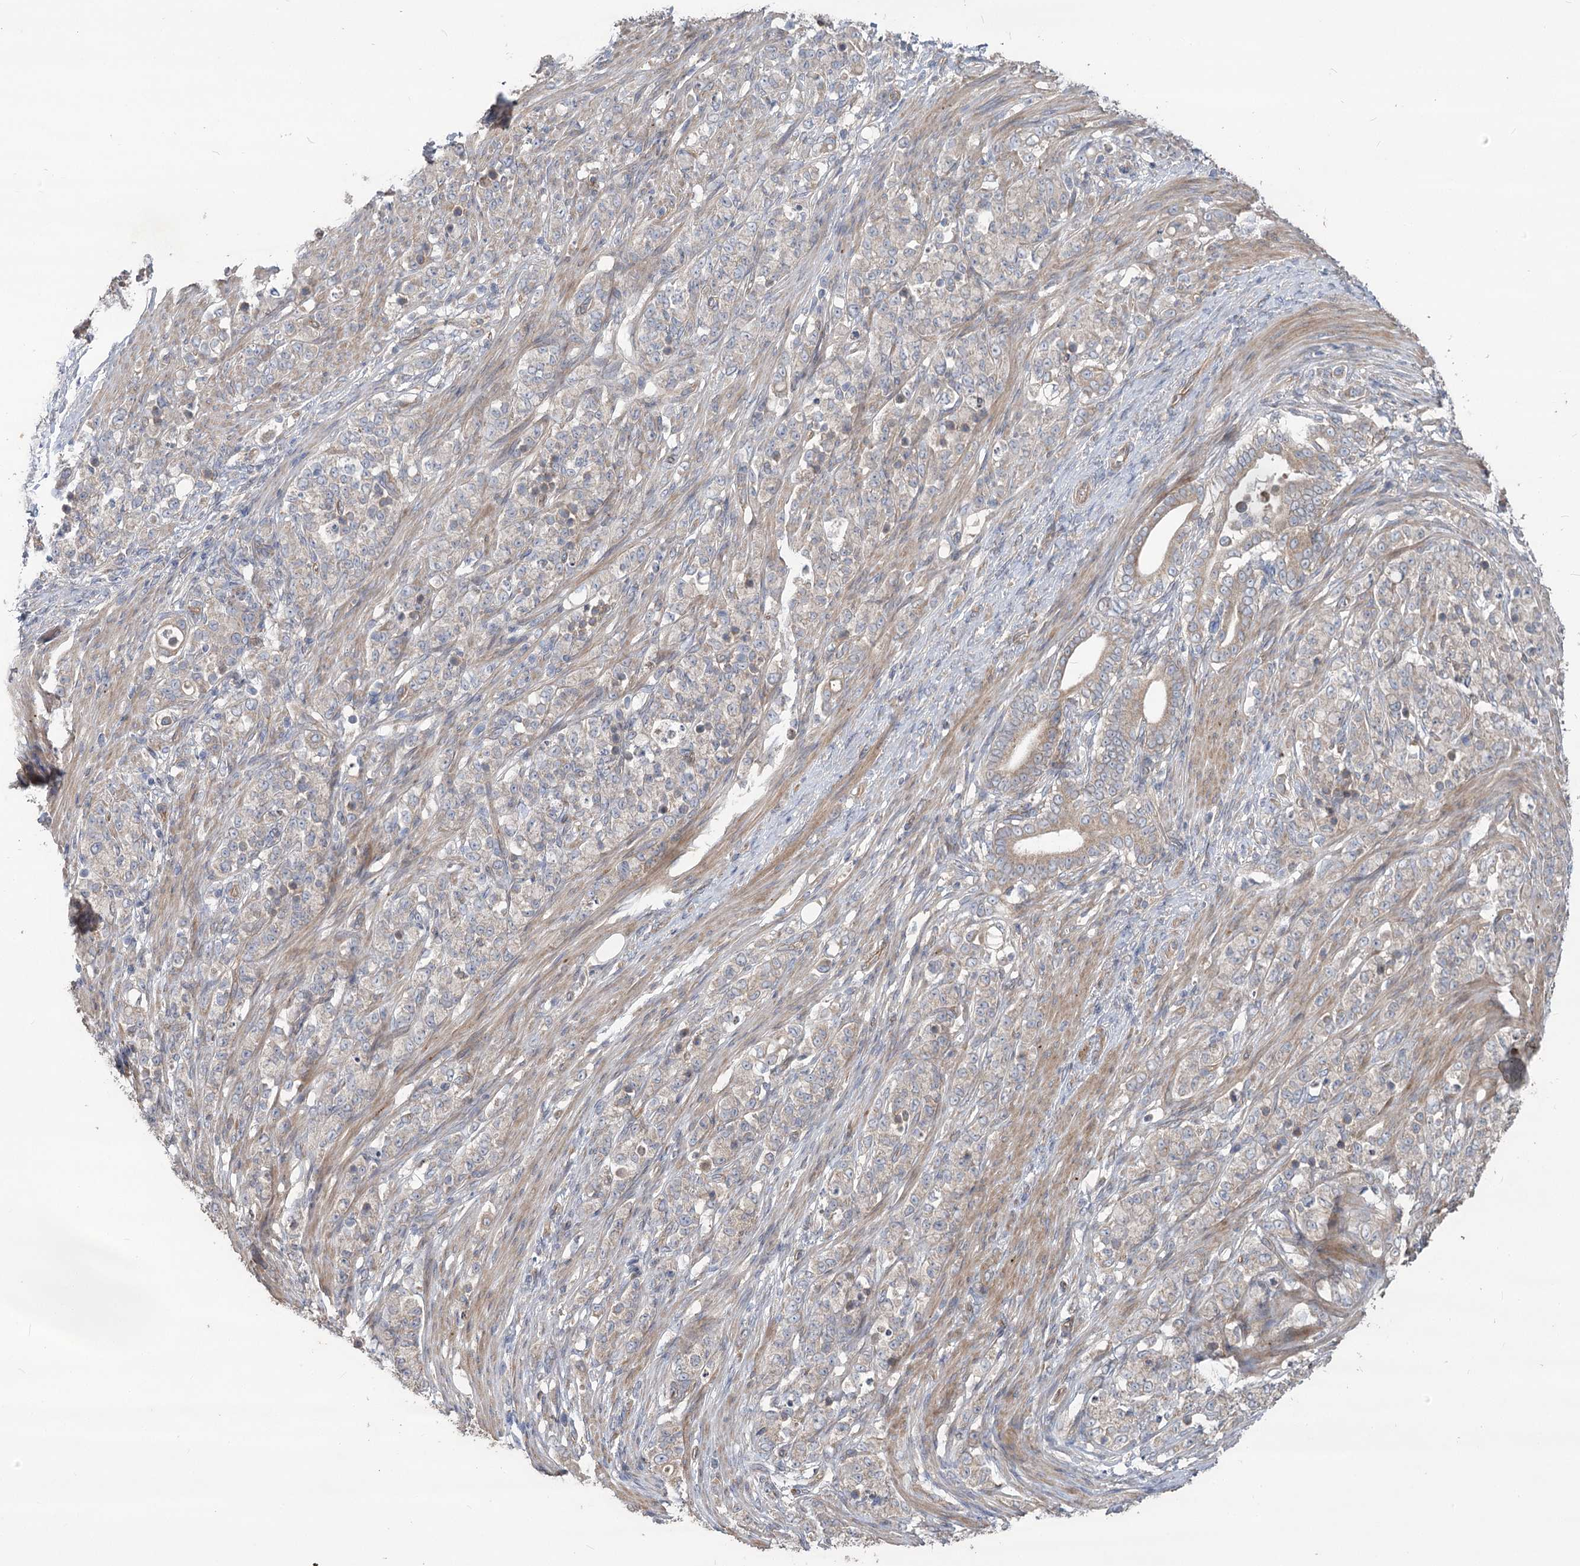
{"staining": {"intensity": "negative", "quantity": "none", "location": "none"}, "tissue": "stomach cancer", "cell_type": "Tumor cells", "image_type": "cancer", "snomed": [{"axis": "morphology", "description": "Adenocarcinoma, NOS"}, {"axis": "topography", "description": "Stomach"}], "caption": "Micrograph shows no significant protein staining in tumor cells of stomach cancer (adenocarcinoma).", "gene": "RIN2", "patient": {"sex": "female", "age": 79}}